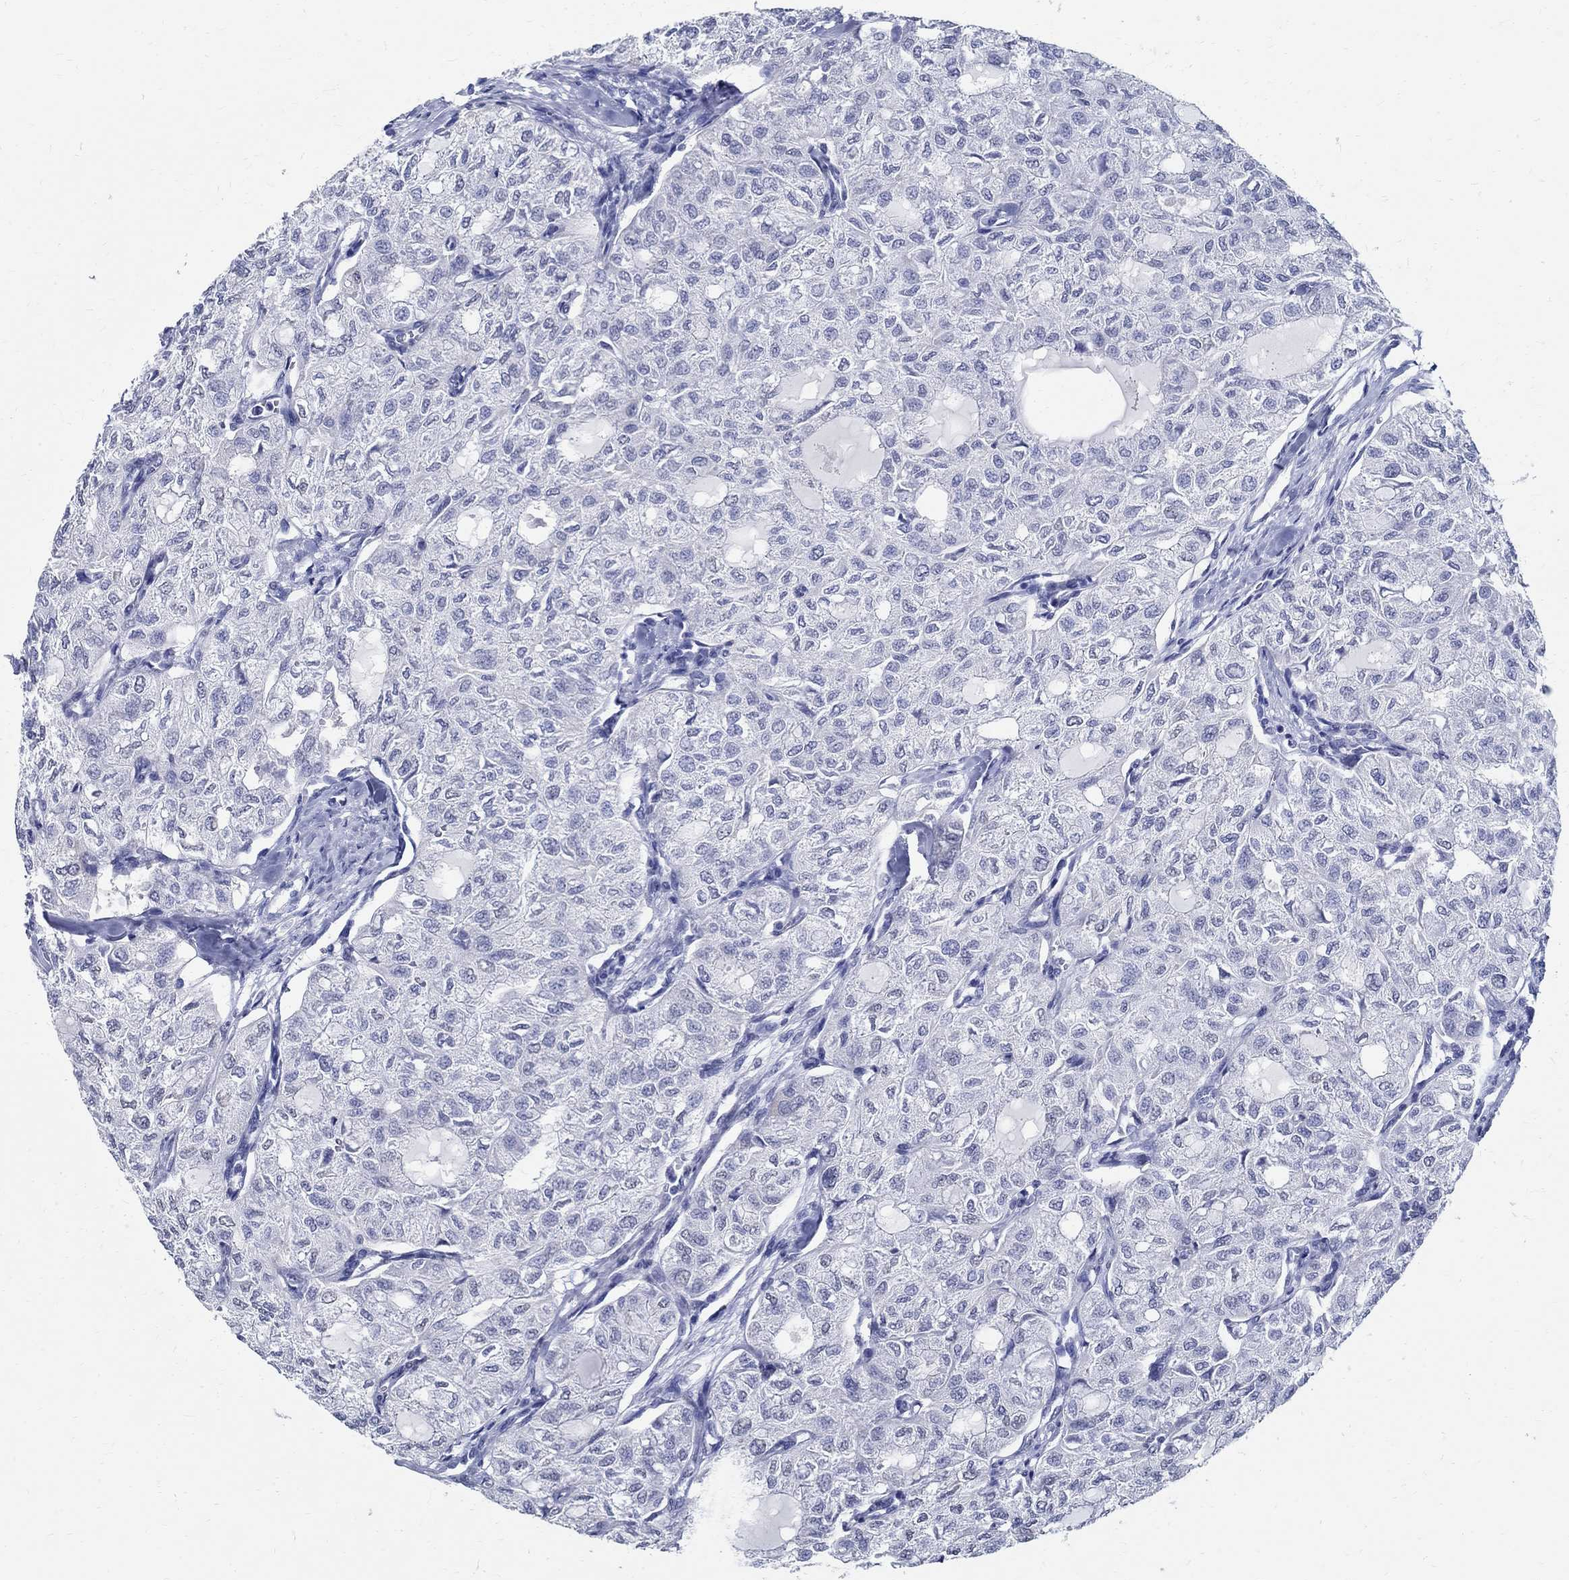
{"staining": {"intensity": "negative", "quantity": "none", "location": "none"}, "tissue": "thyroid cancer", "cell_type": "Tumor cells", "image_type": "cancer", "snomed": [{"axis": "morphology", "description": "Follicular adenoma carcinoma, NOS"}, {"axis": "topography", "description": "Thyroid gland"}], "caption": "IHC of follicular adenoma carcinoma (thyroid) exhibits no staining in tumor cells.", "gene": "TSPAN16", "patient": {"sex": "male", "age": 75}}